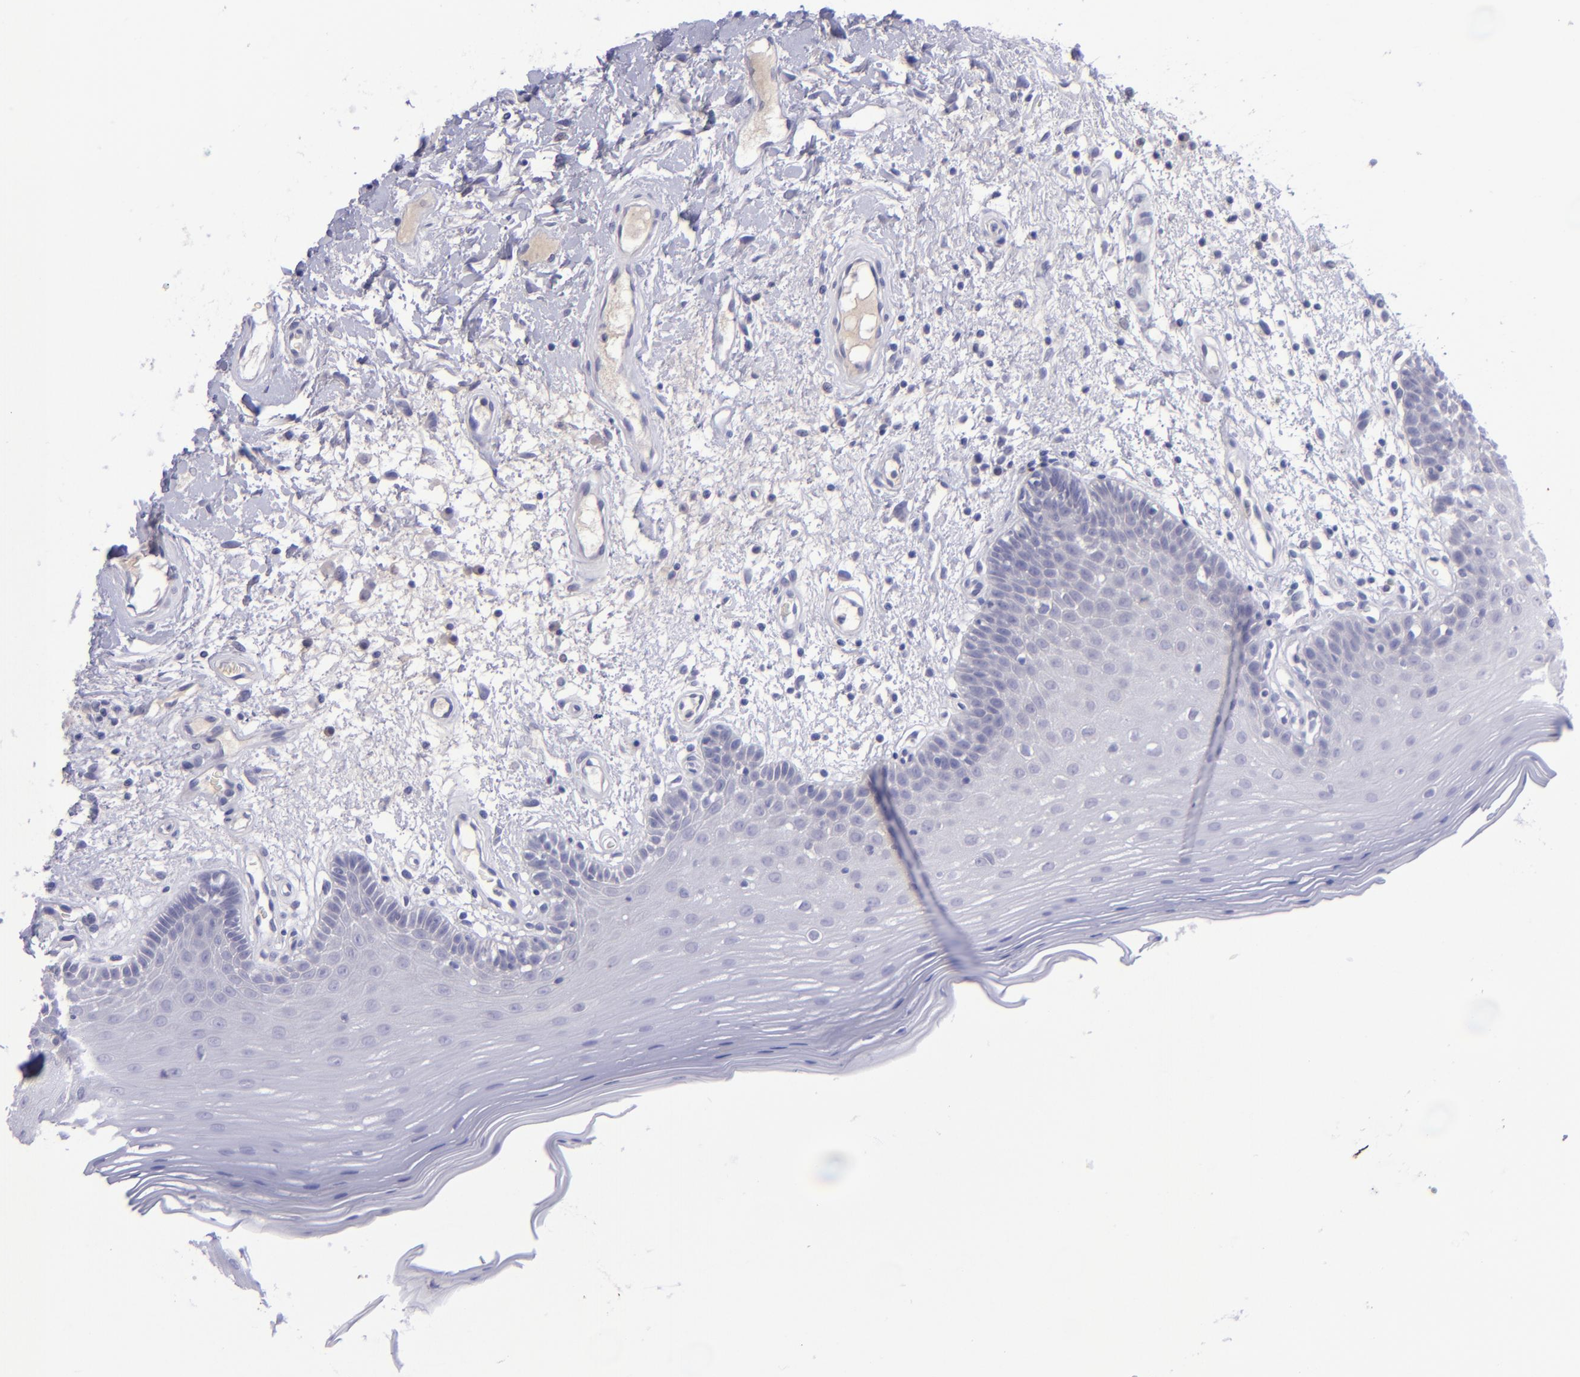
{"staining": {"intensity": "negative", "quantity": "none", "location": "none"}, "tissue": "oral mucosa", "cell_type": "Squamous epithelial cells", "image_type": "normal", "snomed": [{"axis": "morphology", "description": "Normal tissue, NOS"}, {"axis": "morphology", "description": "Squamous cell carcinoma, NOS"}, {"axis": "topography", "description": "Skeletal muscle"}, {"axis": "topography", "description": "Oral tissue"}, {"axis": "topography", "description": "Head-Neck"}], "caption": "Squamous epithelial cells show no significant staining in benign oral mucosa. (Brightfield microscopy of DAB (3,3'-diaminobenzidine) IHC at high magnification).", "gene": "POU2F2", "patient": {"sex": "male", "age": 71}}